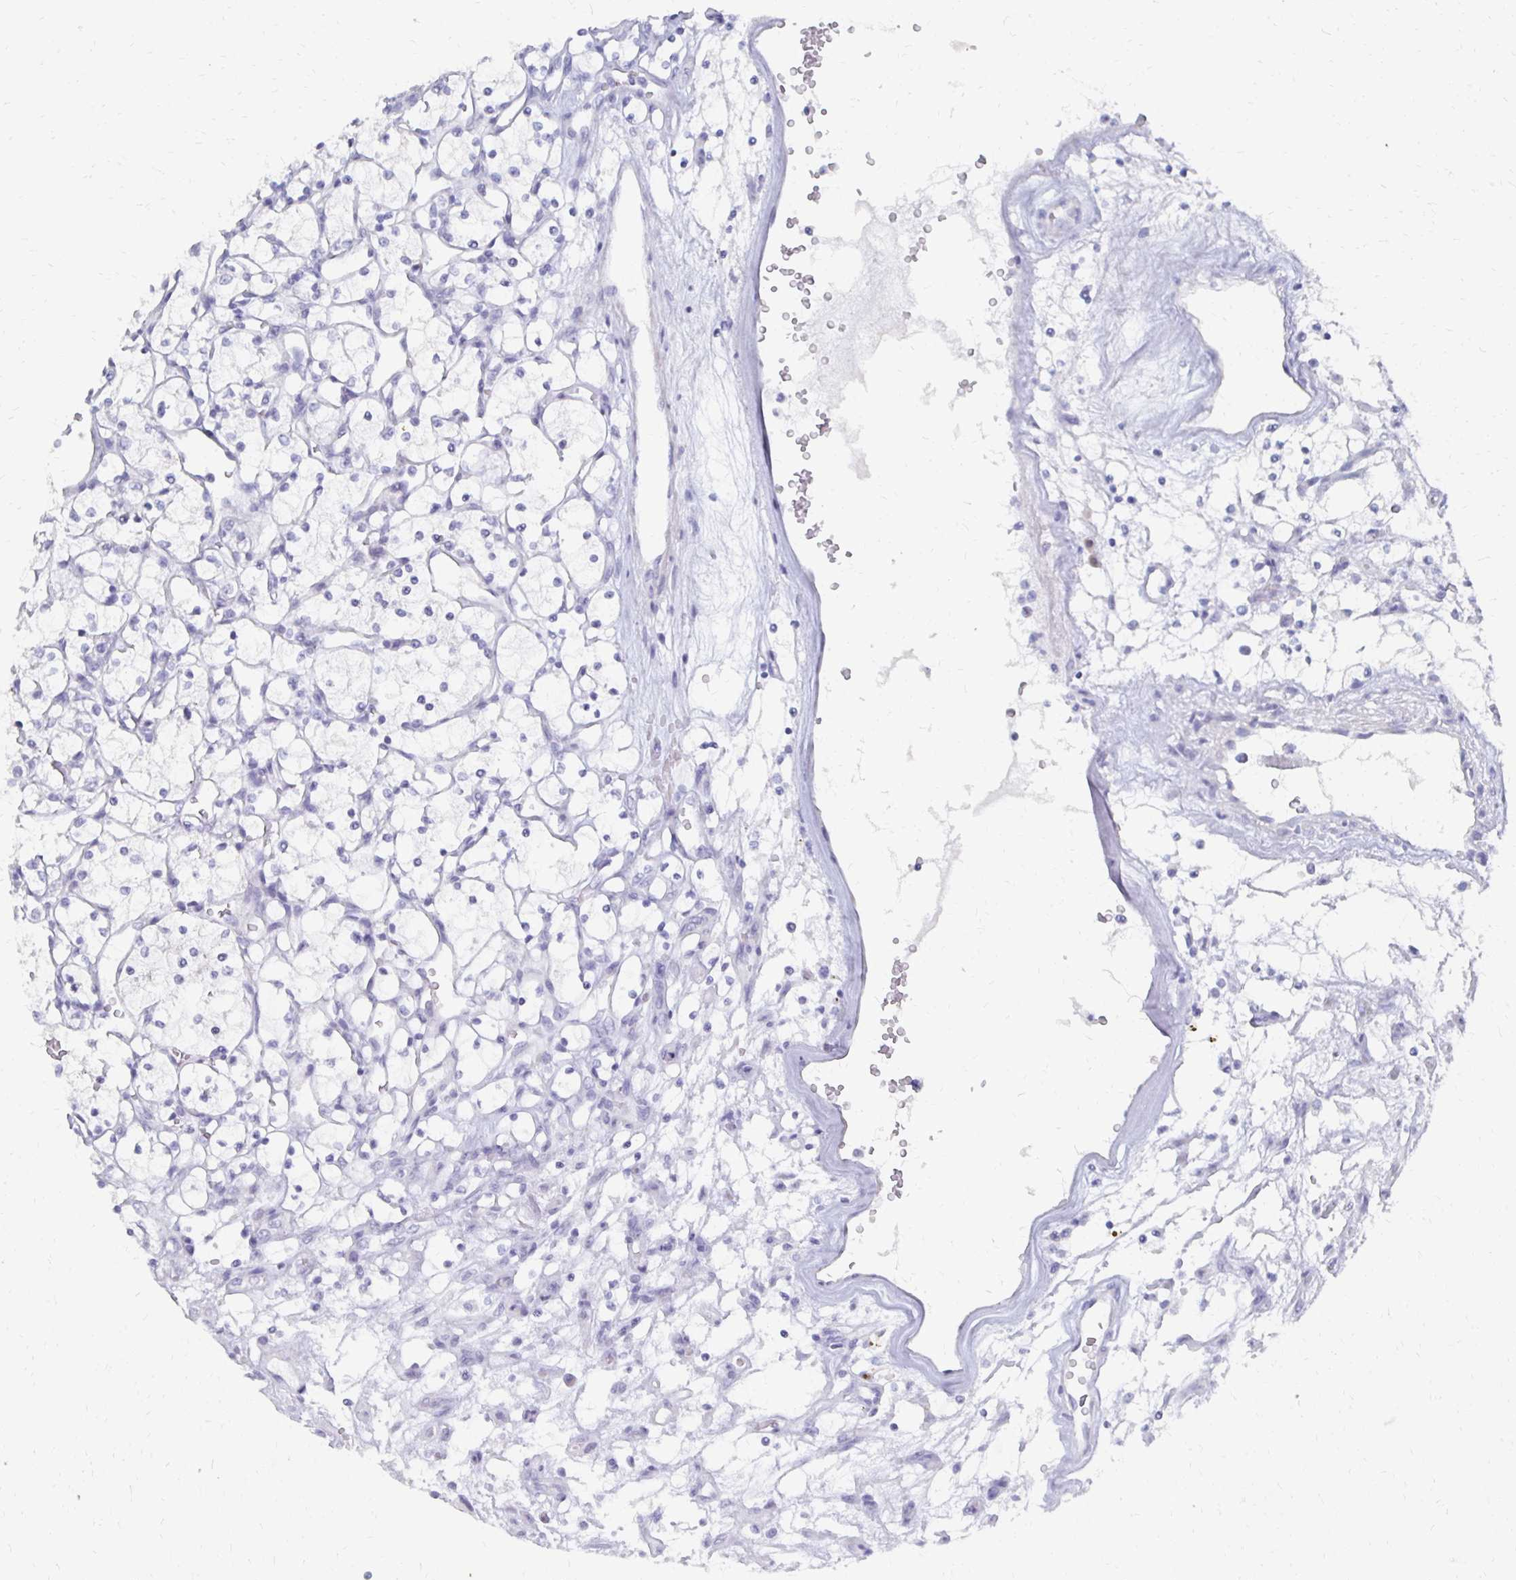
{"staining": {"intensity": "negative", "quantity": "none", "location": "none"}, "tissue": "renal cancer", "cell_type": "Tumor cells", "image_type": "cancer", "snomed": [{"axis": "morphology", "description": "Adenocarcinoma, NOS"}, {"axis": "topography", "description": "Kidney"}], "caption": "The immunohistochemistry image has no significant positivity in tumor cells of renal cancer tissue. (DAB (3,3'-diaminobenzidine) immunohistochemistry visualized using brightfield microscopy, high magnification).", "gene": "SYCP3", "patient": {"sex": "female", "age": 69}}